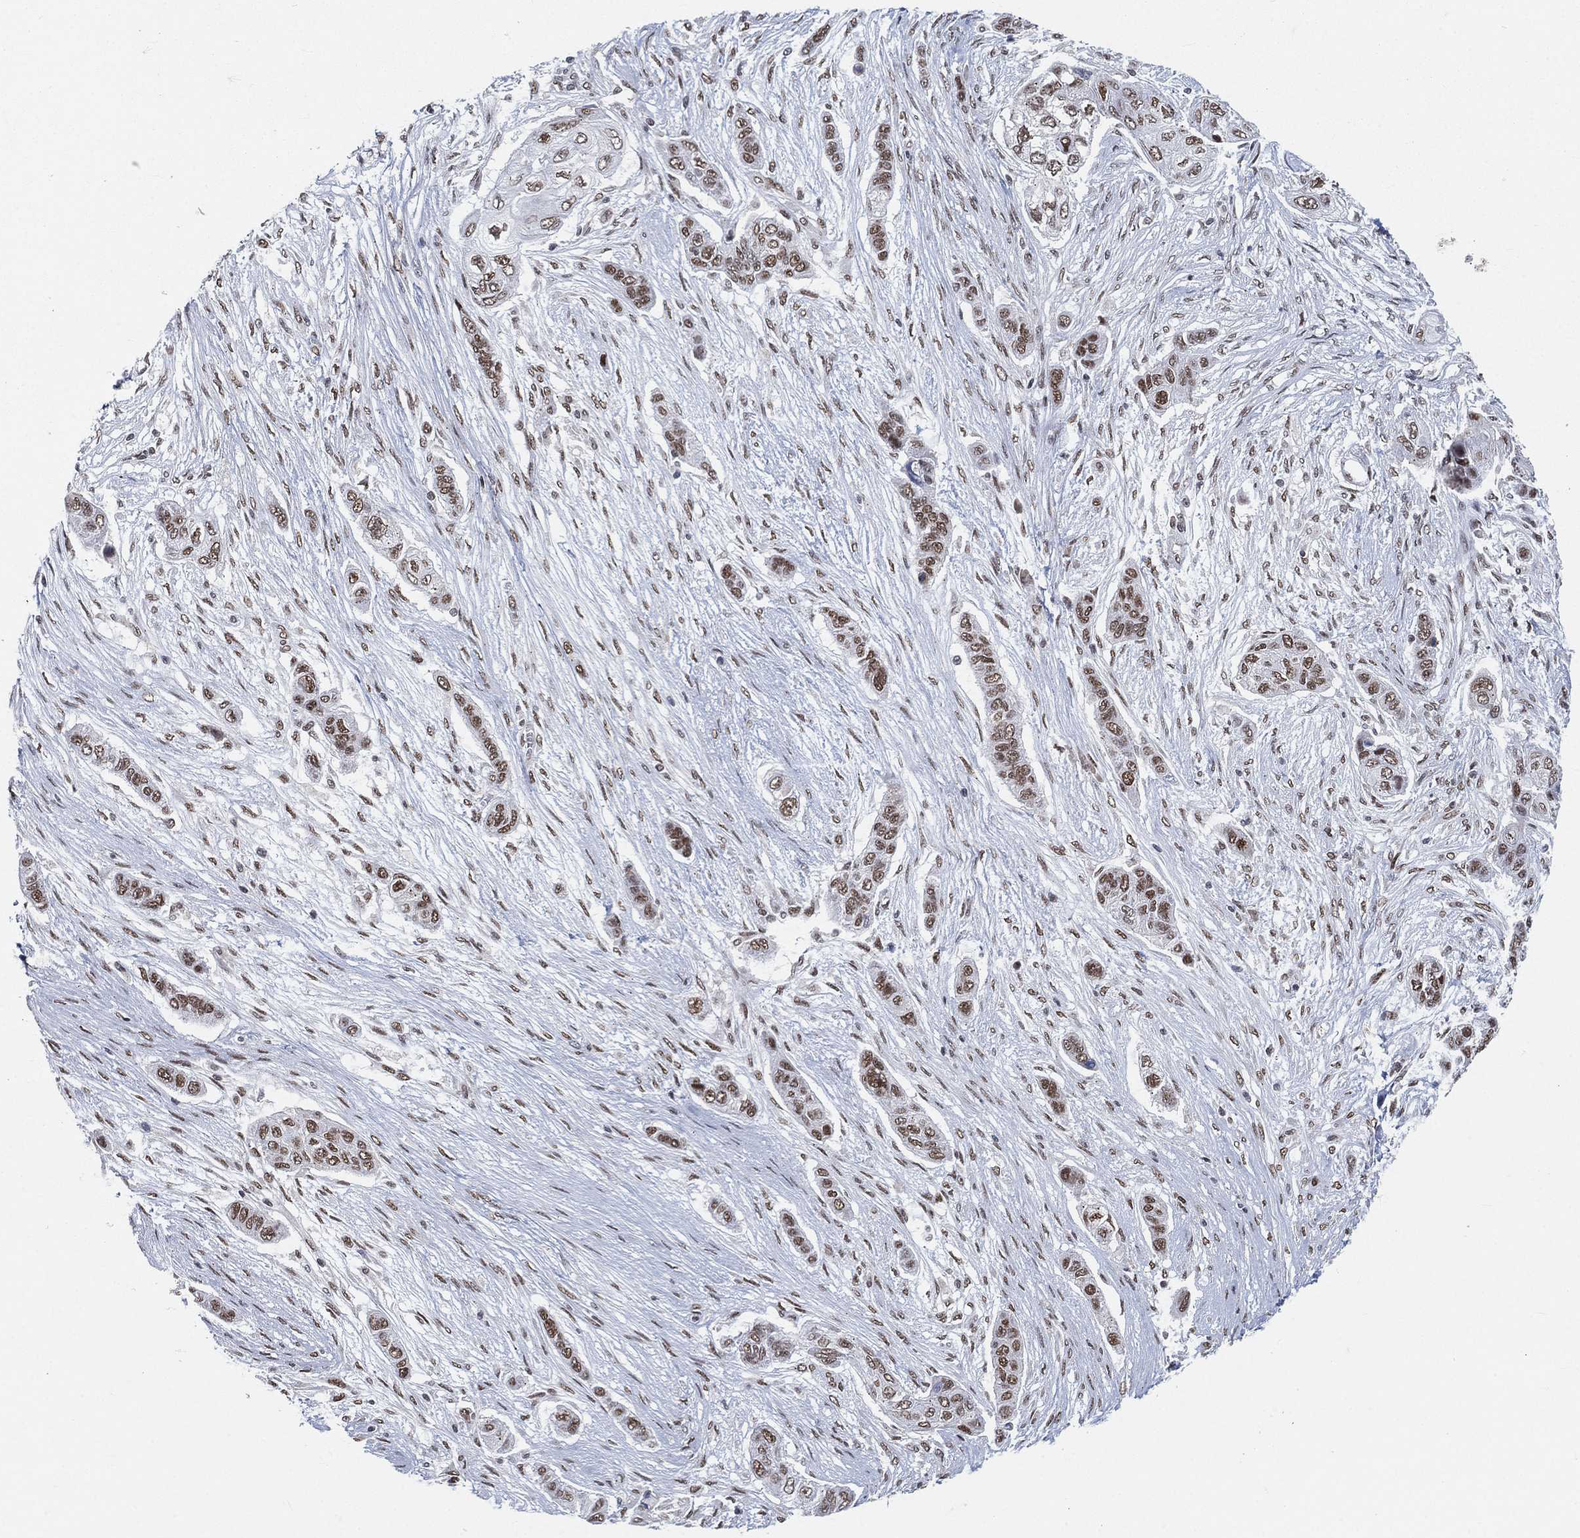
{"staining": {"intensity": "moderate", "quantity": ">75%", "location": "nuclear"}, "tissue": "lung cancer", "cell_type": "Tumor cells", "image_type": "cancer", "snomed": [{"axis": "morphology", "description": "Squamous cell carcinoma, NOS"}, {"axis": "topography", "description": "Lung"}], "caption": "Protein staining shows moderate nuclear staining in about >75% of tumor cells in squamous cell carcinoma (lung).", "gene": "YLPM1", "patient": {"sex": "male", "age": 69}}